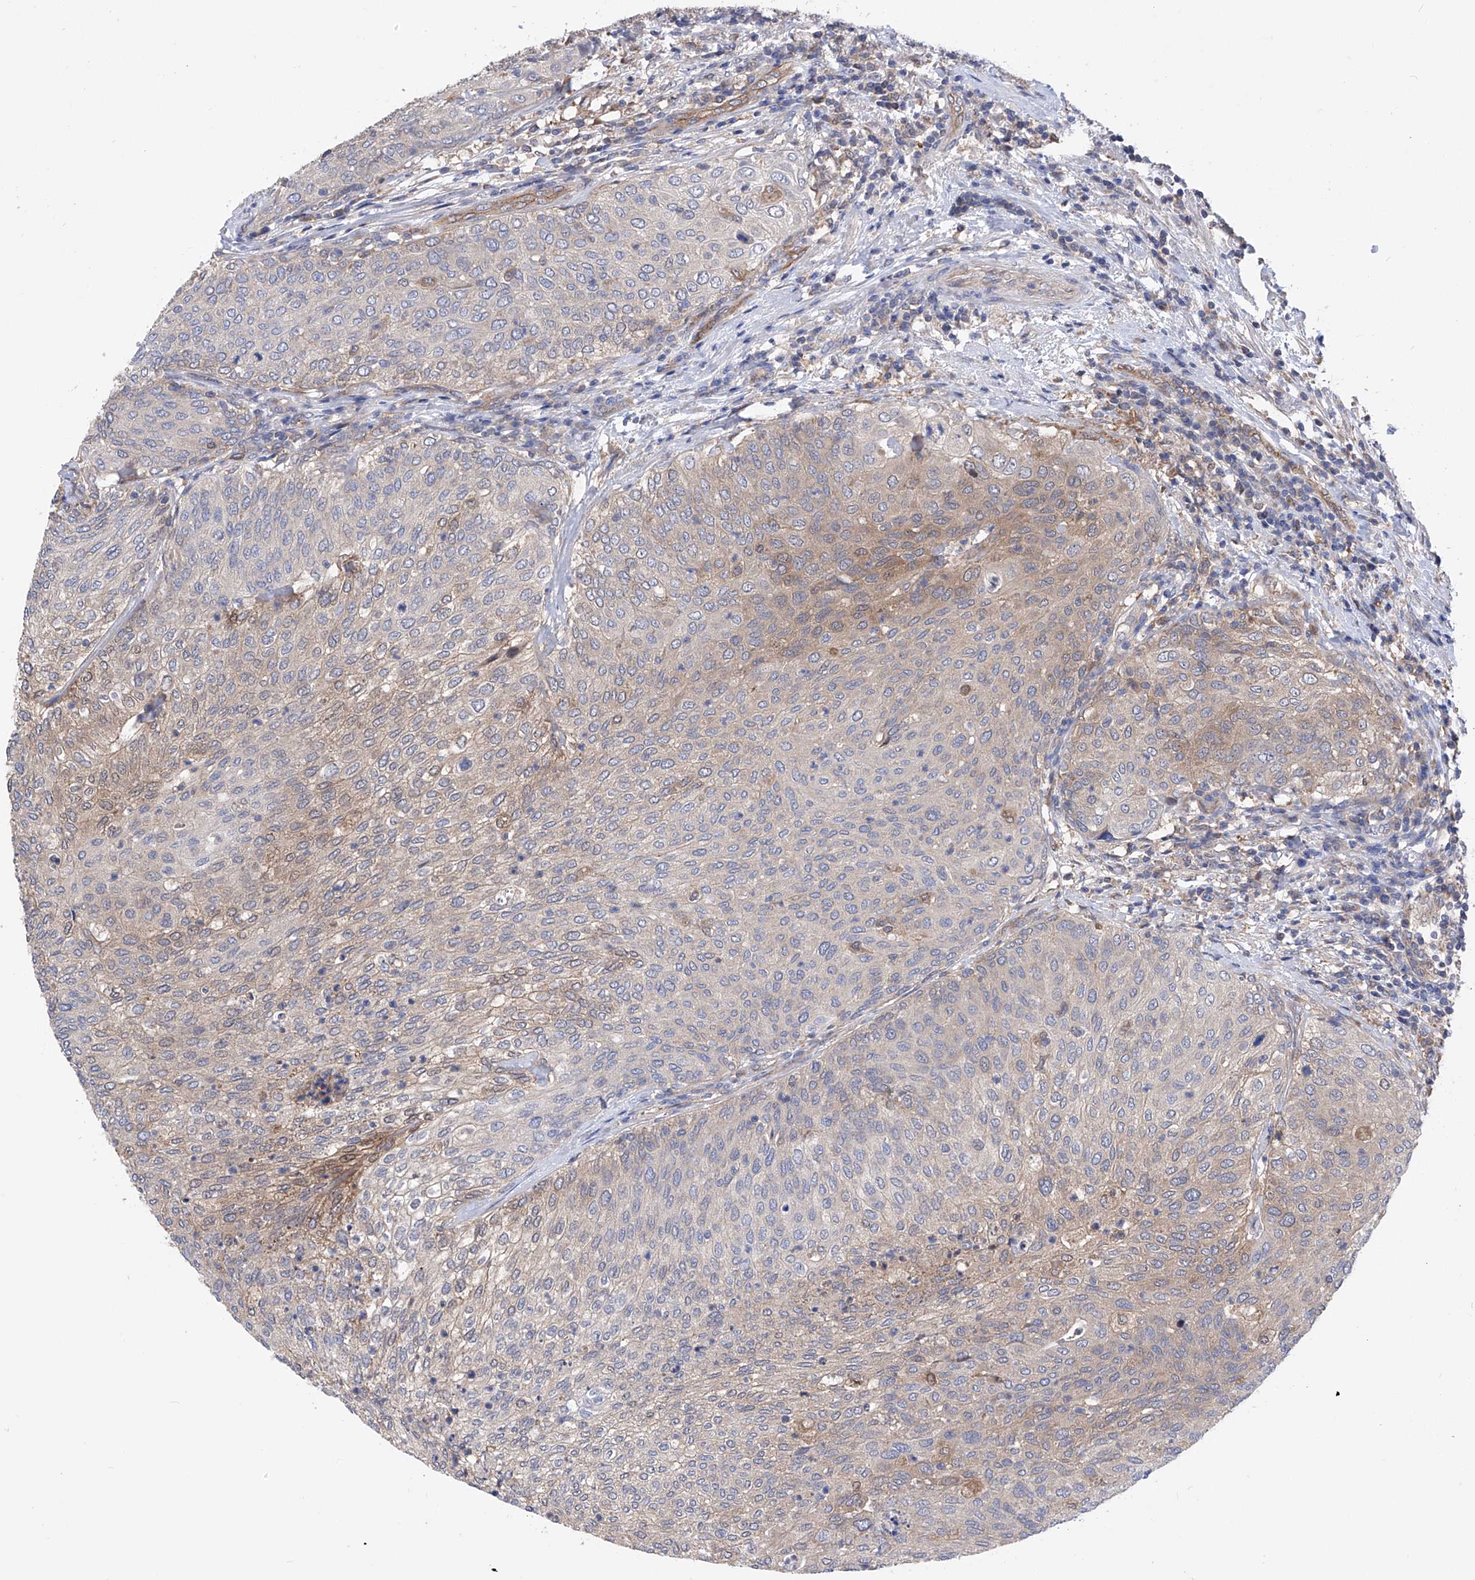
{"staining": {"intensity": "weak", "quantity": "<25%", "location": "cytoplasmic/membranous"}, "tissue": "urothelial cancer", "cell_type": "Tumor cells", "image_type": "cancer", "snomed": [{"axis": "morphology", "description": "Urothelial carcinoma, Low grade"}, {"axis": "topography", "description": "Urinary bladder"}], "caption": "Immunohistochemistry of human urothelial carcinoma (low-grade) shows no expression in tumor cells.", "gene": "SPATA20", "patient": {"sex": "female", "age": 79}}